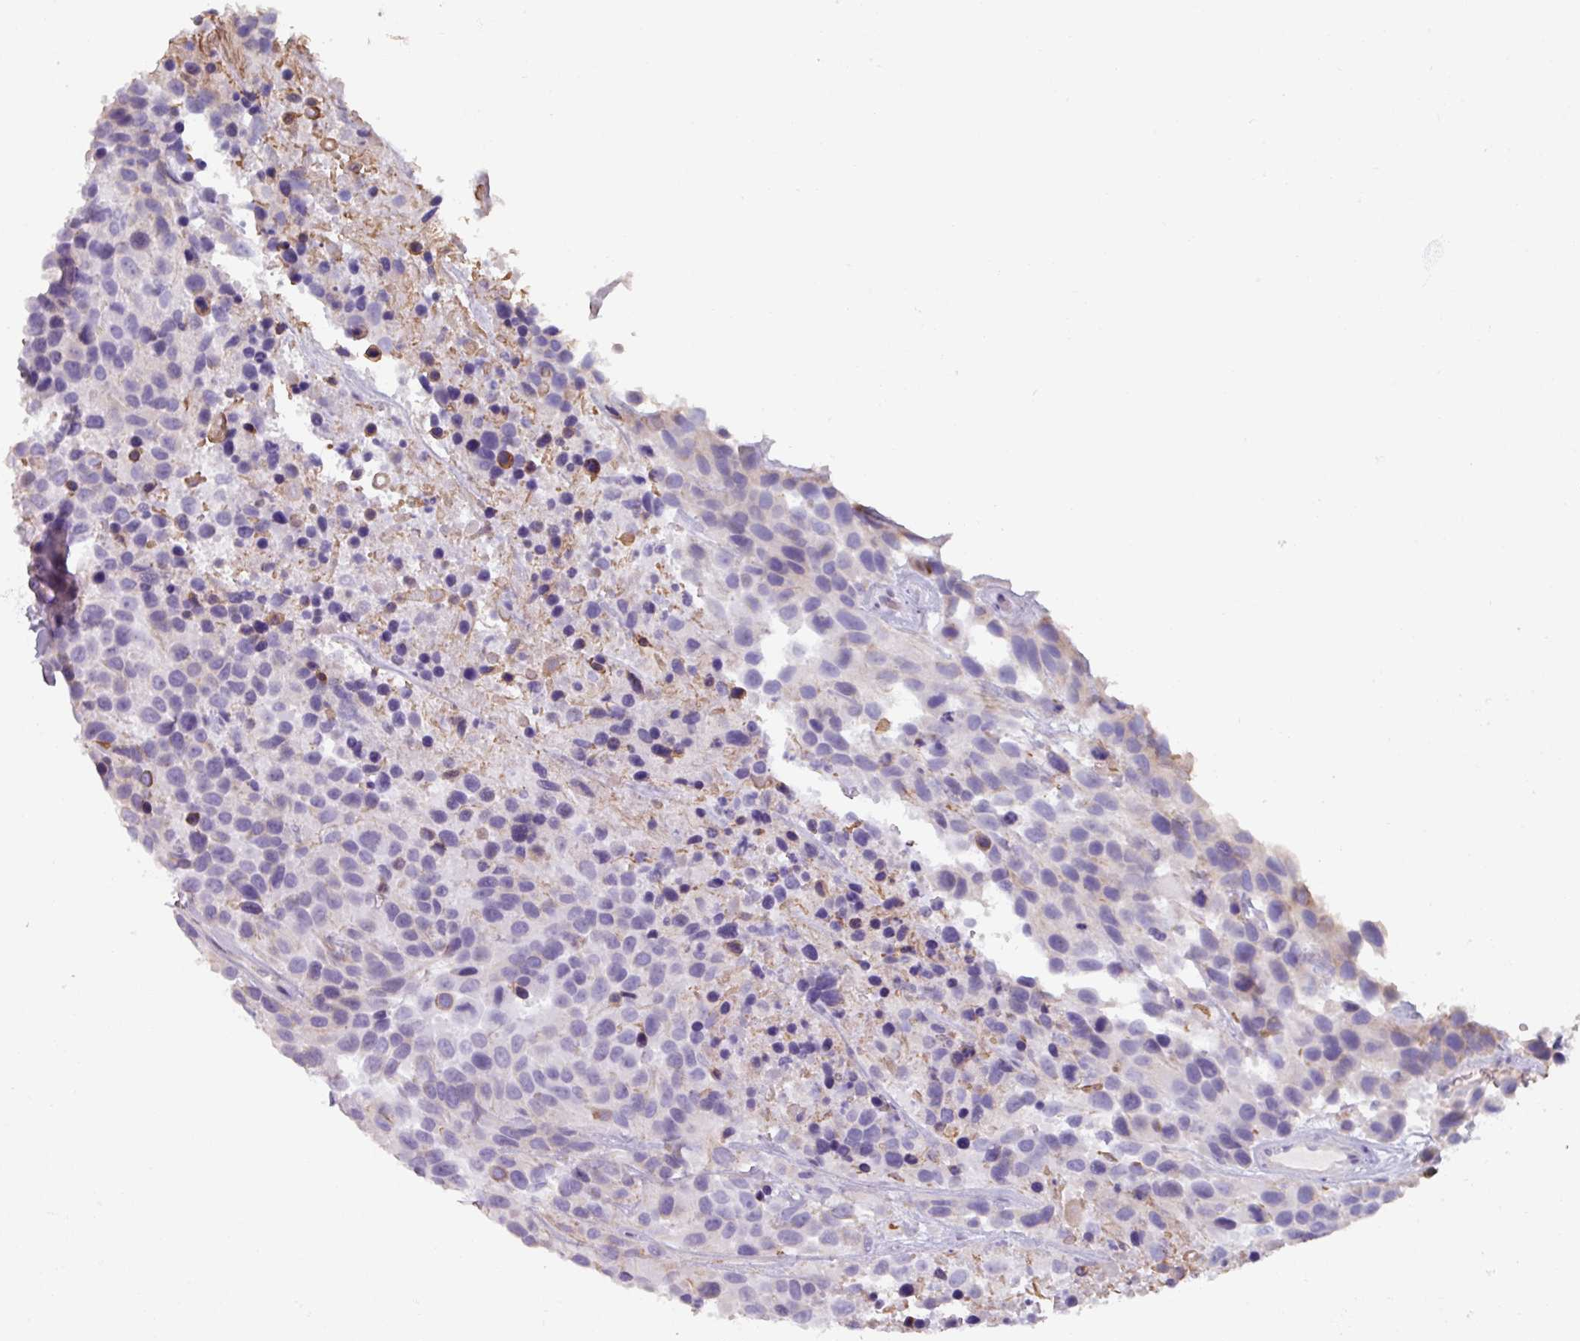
{"staining": {"intensity": "negative", "quantity": "none", "location": "none"}, "tissue": "urothelial cancer", "cell_type": "Tumor cells", "image_type": "cancer", "snomed": [{"axis": "morphology", "description": "Urothelial carcinoma, High grade"}, {"axis": "topography", "description": "Urinary bladder"}], "caption": "Micrograph shows no protein expression in tumor cells of urothelial cancer tissue. The staining was performed using DAB (3,3'-diaminobenzidine) to visualize the protein expression in brown, while the nuclei were stained in blue with hematoxylin (Magnification: 20x).", "gene": "SPESP1", "patient": {"sex": "female", "age": 70}}